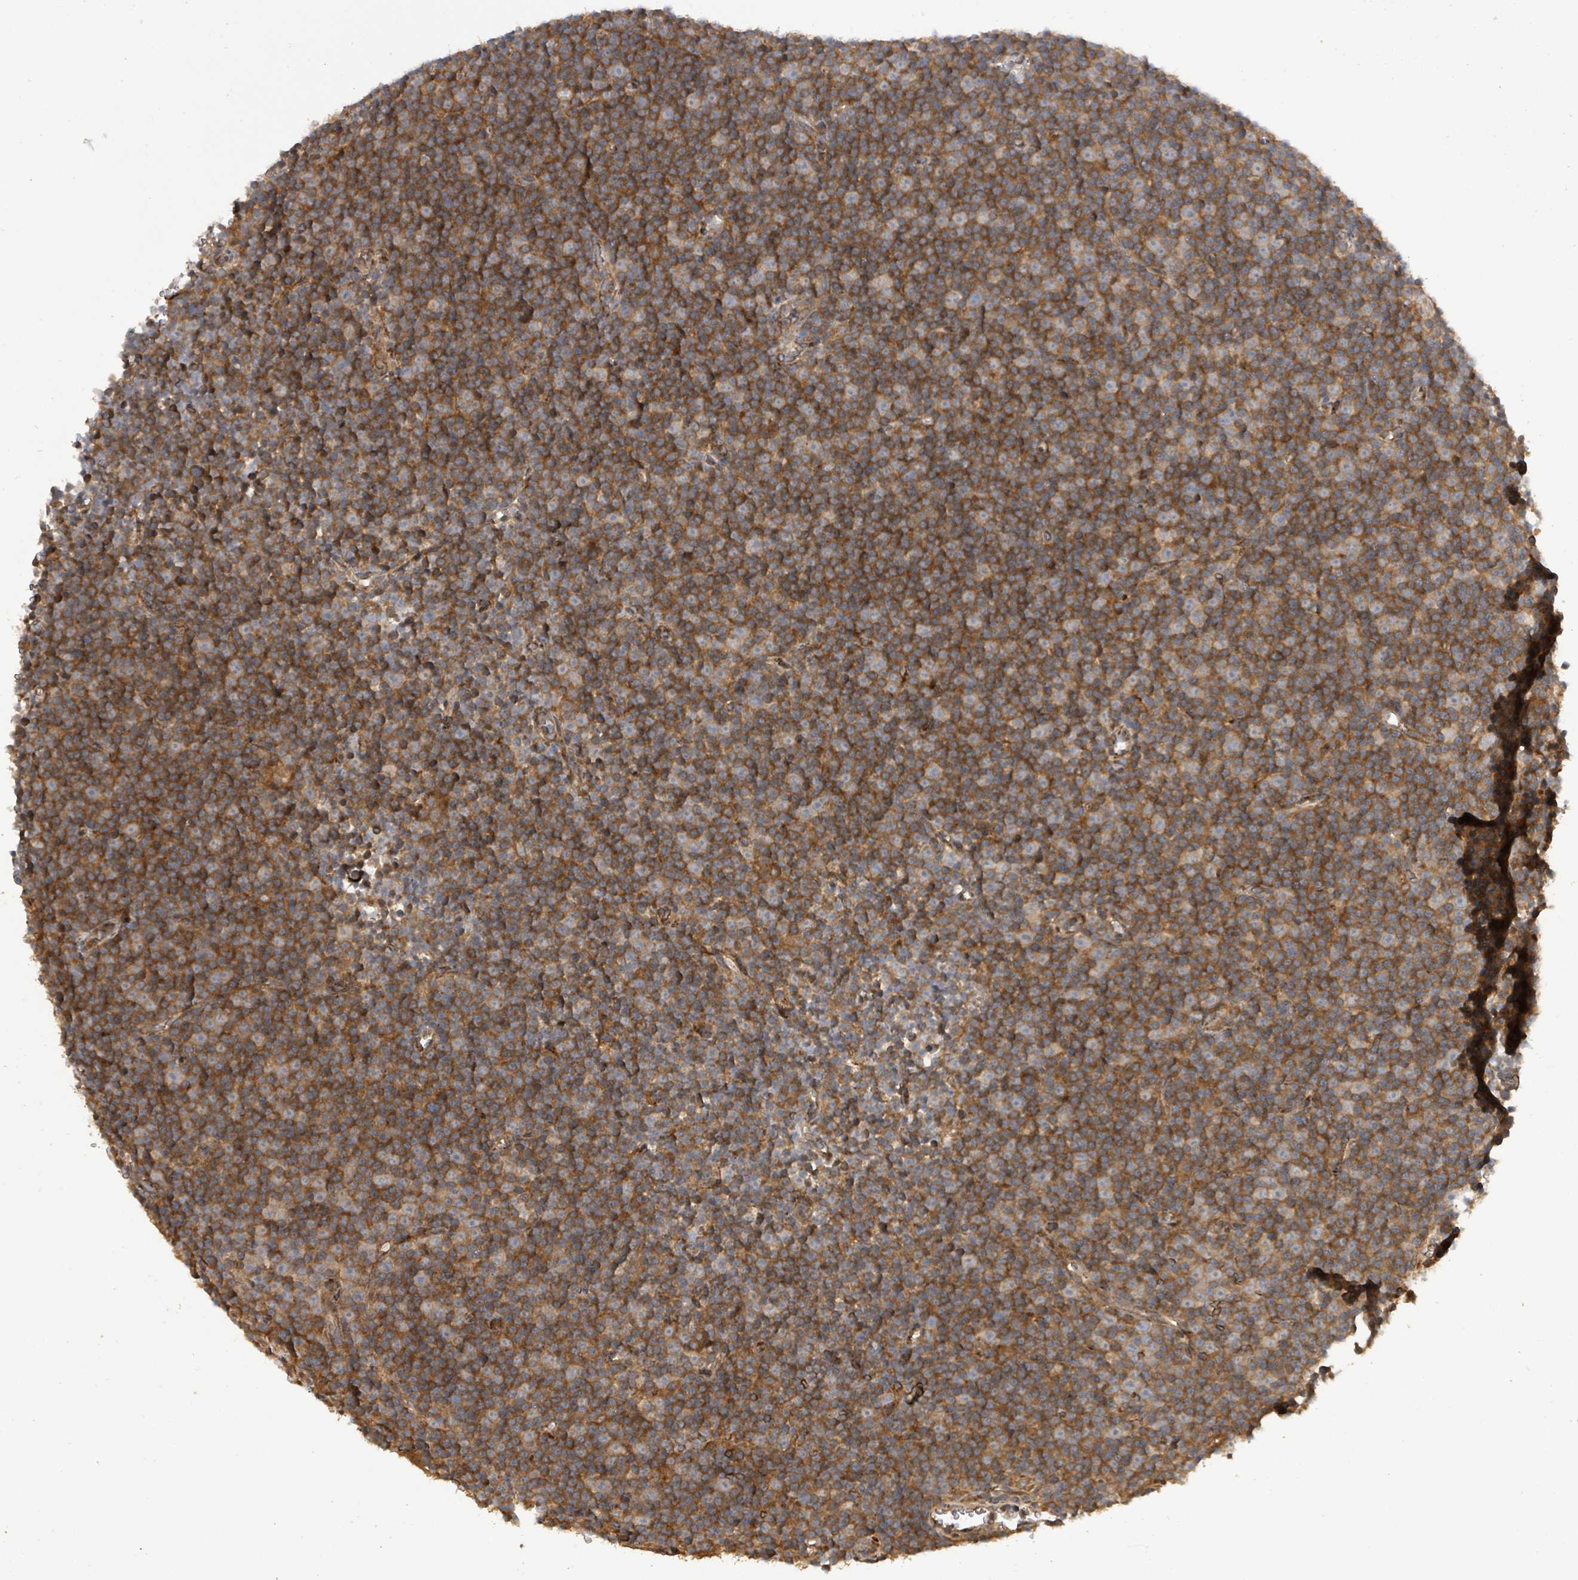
{"staining": {"intensity": "strong", "quantity": "25%-75%", "location": "cytoplasmic/membranous"}, "tissue": "lymphoma", "cell_type": "Tumor cells", "image_type": "cancer", "snomed": [{"axis": "morphology", "description": "Malignant lymphoma, non-Hodgkin's type, Low grade"}, {"axis": "topography", "description": "Lymph node"}], "caption": "Immunohistochemical staining of human low-grade malignant lymphoma, non-Hodgkin's type exhibits high levels of strong cytoplasmic/membranous protein expression in about 25%-75% of tumor cells.", "gene": "STARD4", "patient": {"sex": "female", "age": 67}}